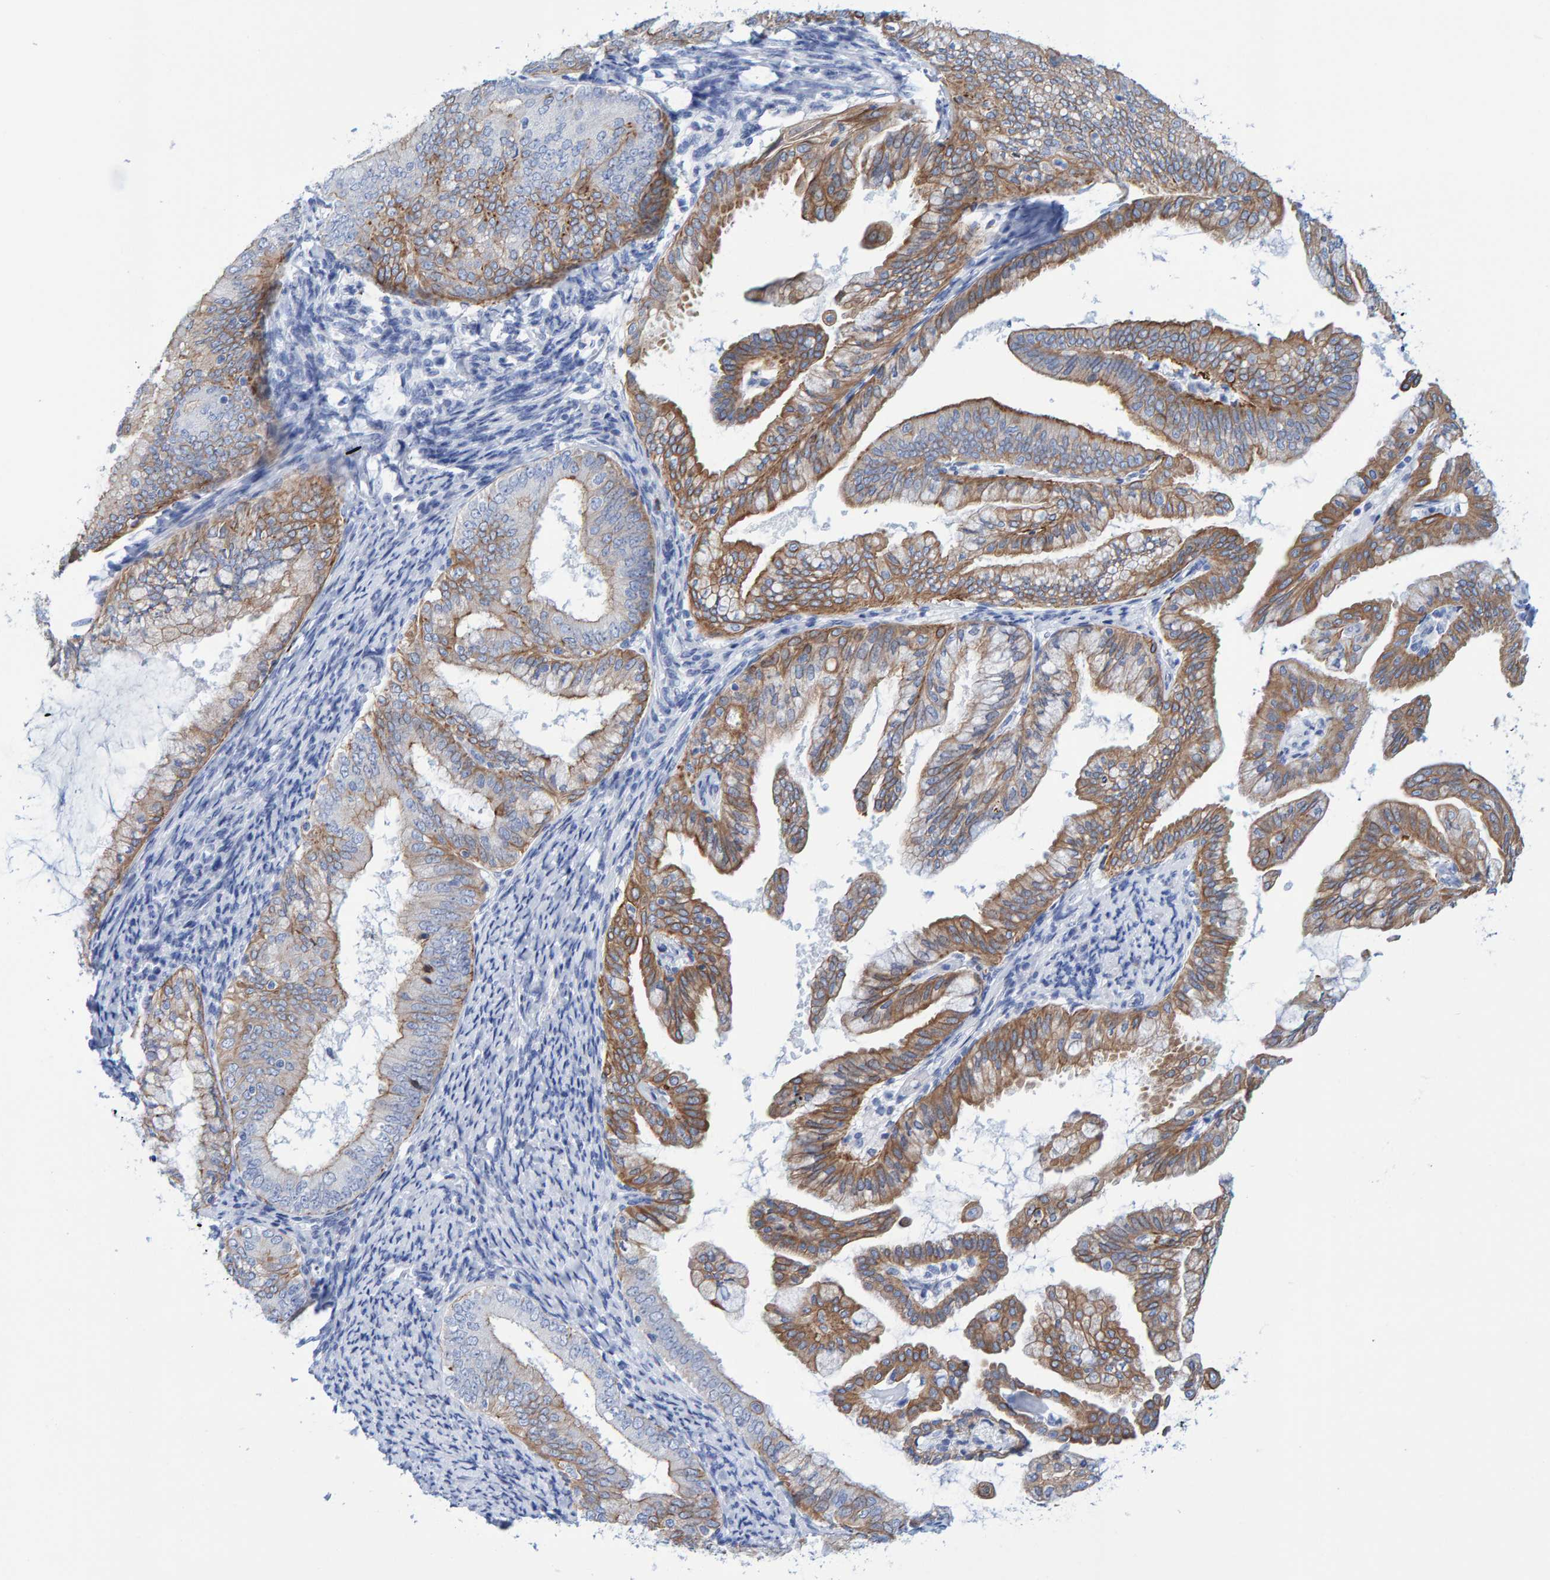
{"staining": {"intensity": "moderate", "quantity": "25%-75%", "location": "cytoplasmic/membranous"}, "tissue": "endometrial cancer", "cell_type": "Tumor cells", "image_type": "cancer", "snomed": [{"axis": "morphology", "description": "Adenocarcinoma, NOS"}, {"axis": "topography", "description": "Endometrium"}], "caption": "Endometrial cancer (adenocarcinoma) stained for a protein (brown) displays moderate cytoplasmic/membranous positive staining in approximately 25%-75% of tumor cells.", "gene": "JAKMIP3", "patient": {"sex": "female", "age": 63}}